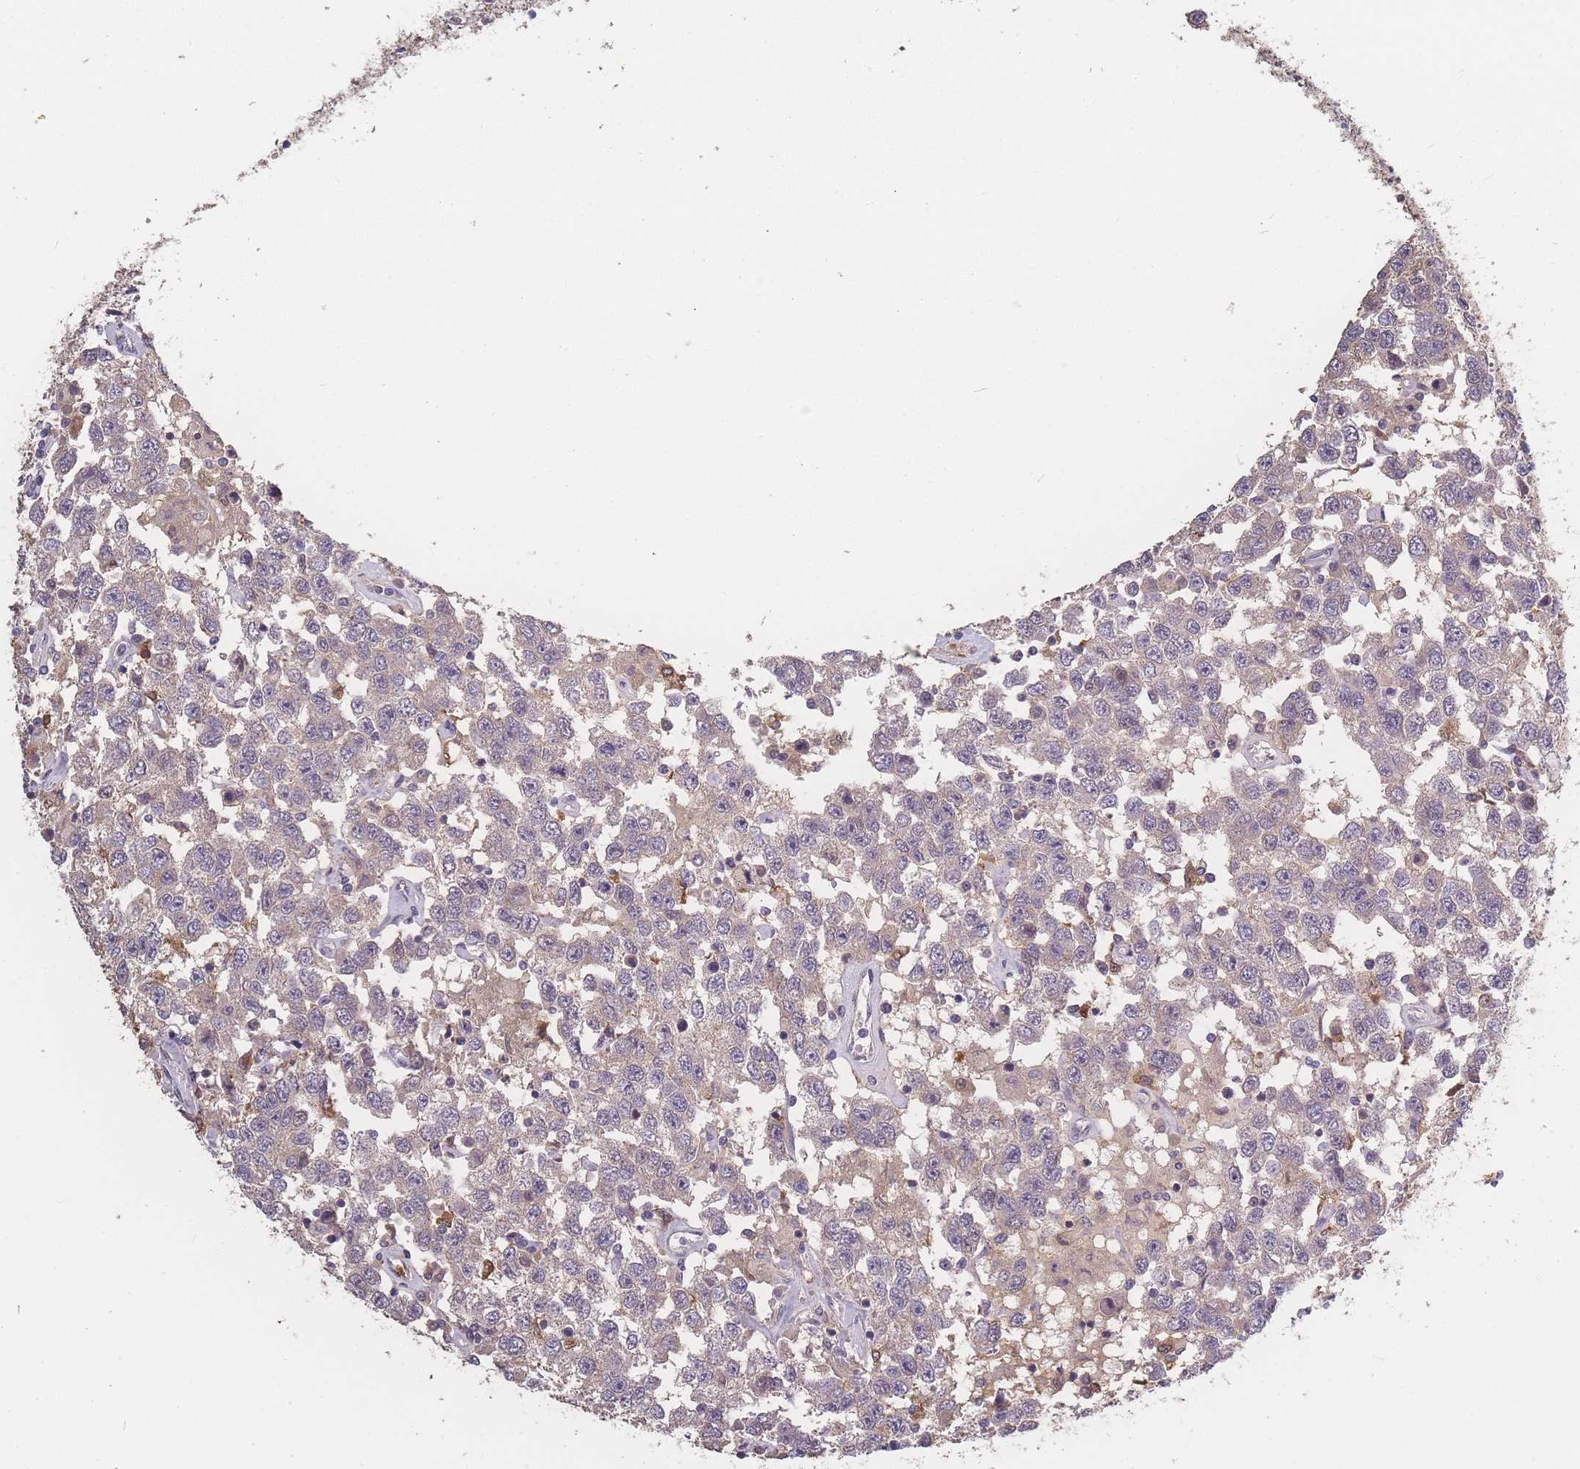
{"staining": {"intensity": "negative", "quantity": "none", "location": "none"}, "tissue": "testis cancer", "cell_type": "Tumor cells", "image_type": "cancer", "snomed": [{"axis": "morphology", "description": "Seminoma, NOS"}, {"axis": "topography", "description": "Testis"}], "caption": "An immunohistochemistry micrograph of testis cancer (seminoma) is shown. There is no staining in tumor cells of testis cancer (seminoma). (Stains: DAB (3,3'-diaminobenzidine) immunohistochemistry (IHC) with hematoxylin counter stain, Microscopy: brightfield microscopy at high magnification).", "gene": "BST1", "patient": {"sex": "male", "age": 41}}